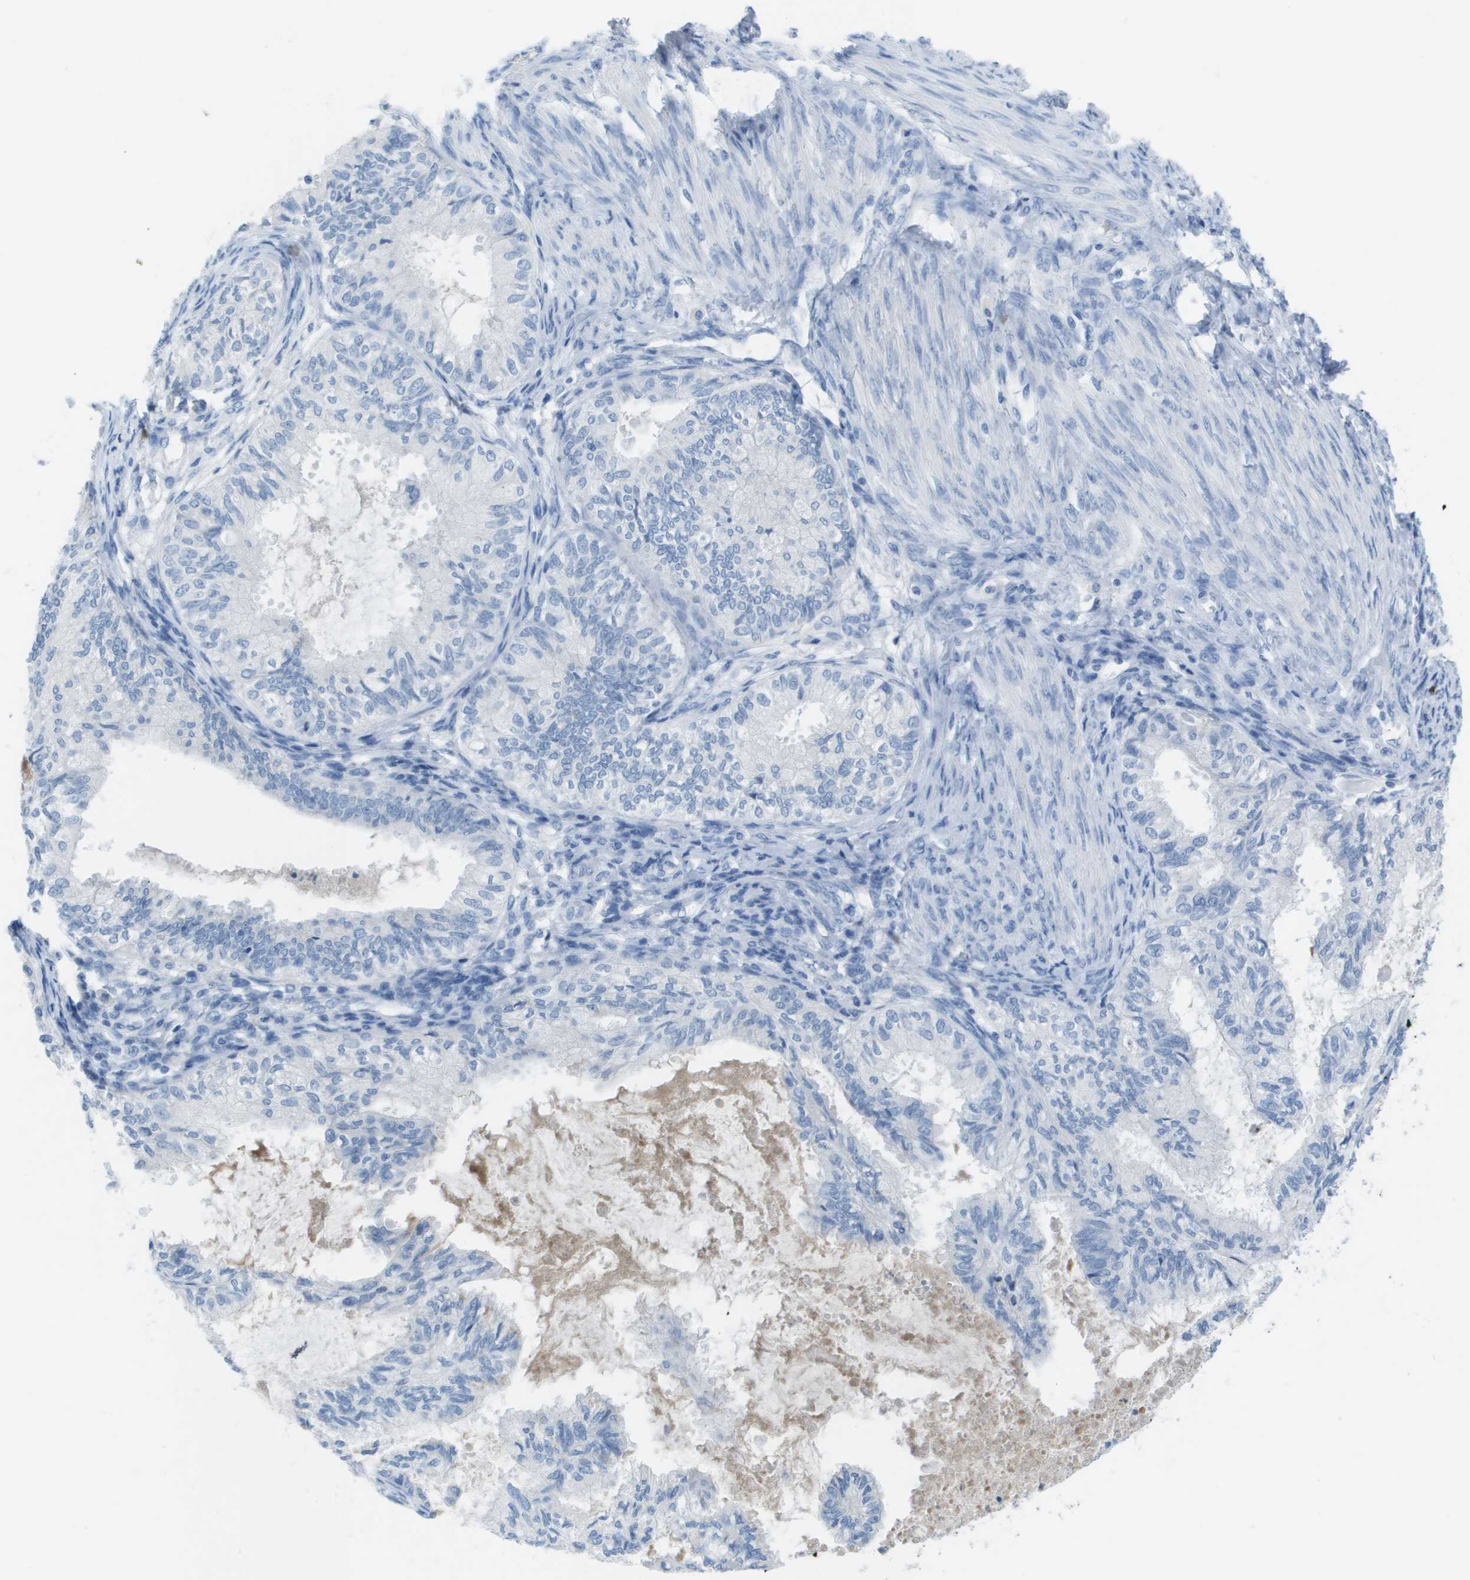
{"staining": {"intensity": "negative", "quantity": "none", "location": "none"}, "tissue": "cervical cancer", "cell_type": "Tumor cells", "image_type": "cancer", "snomed": [{"axis": "morphology", "description": "Normal tissue, NOS"}, {"axis": "morphology", "description": "Adenocarcinoma, NOS"}, {"axis": "topography", "description": "Cervix"}, {"axis": "topography", "description": "Endometrium"}], "caption": "IHC micrograph of adenocarcinoma (cervical) stained for a protein (brown), which exhibits no staining in tumor cells.", "gene": "GPR18", "patient": {"sex": "female", "age": 86}}